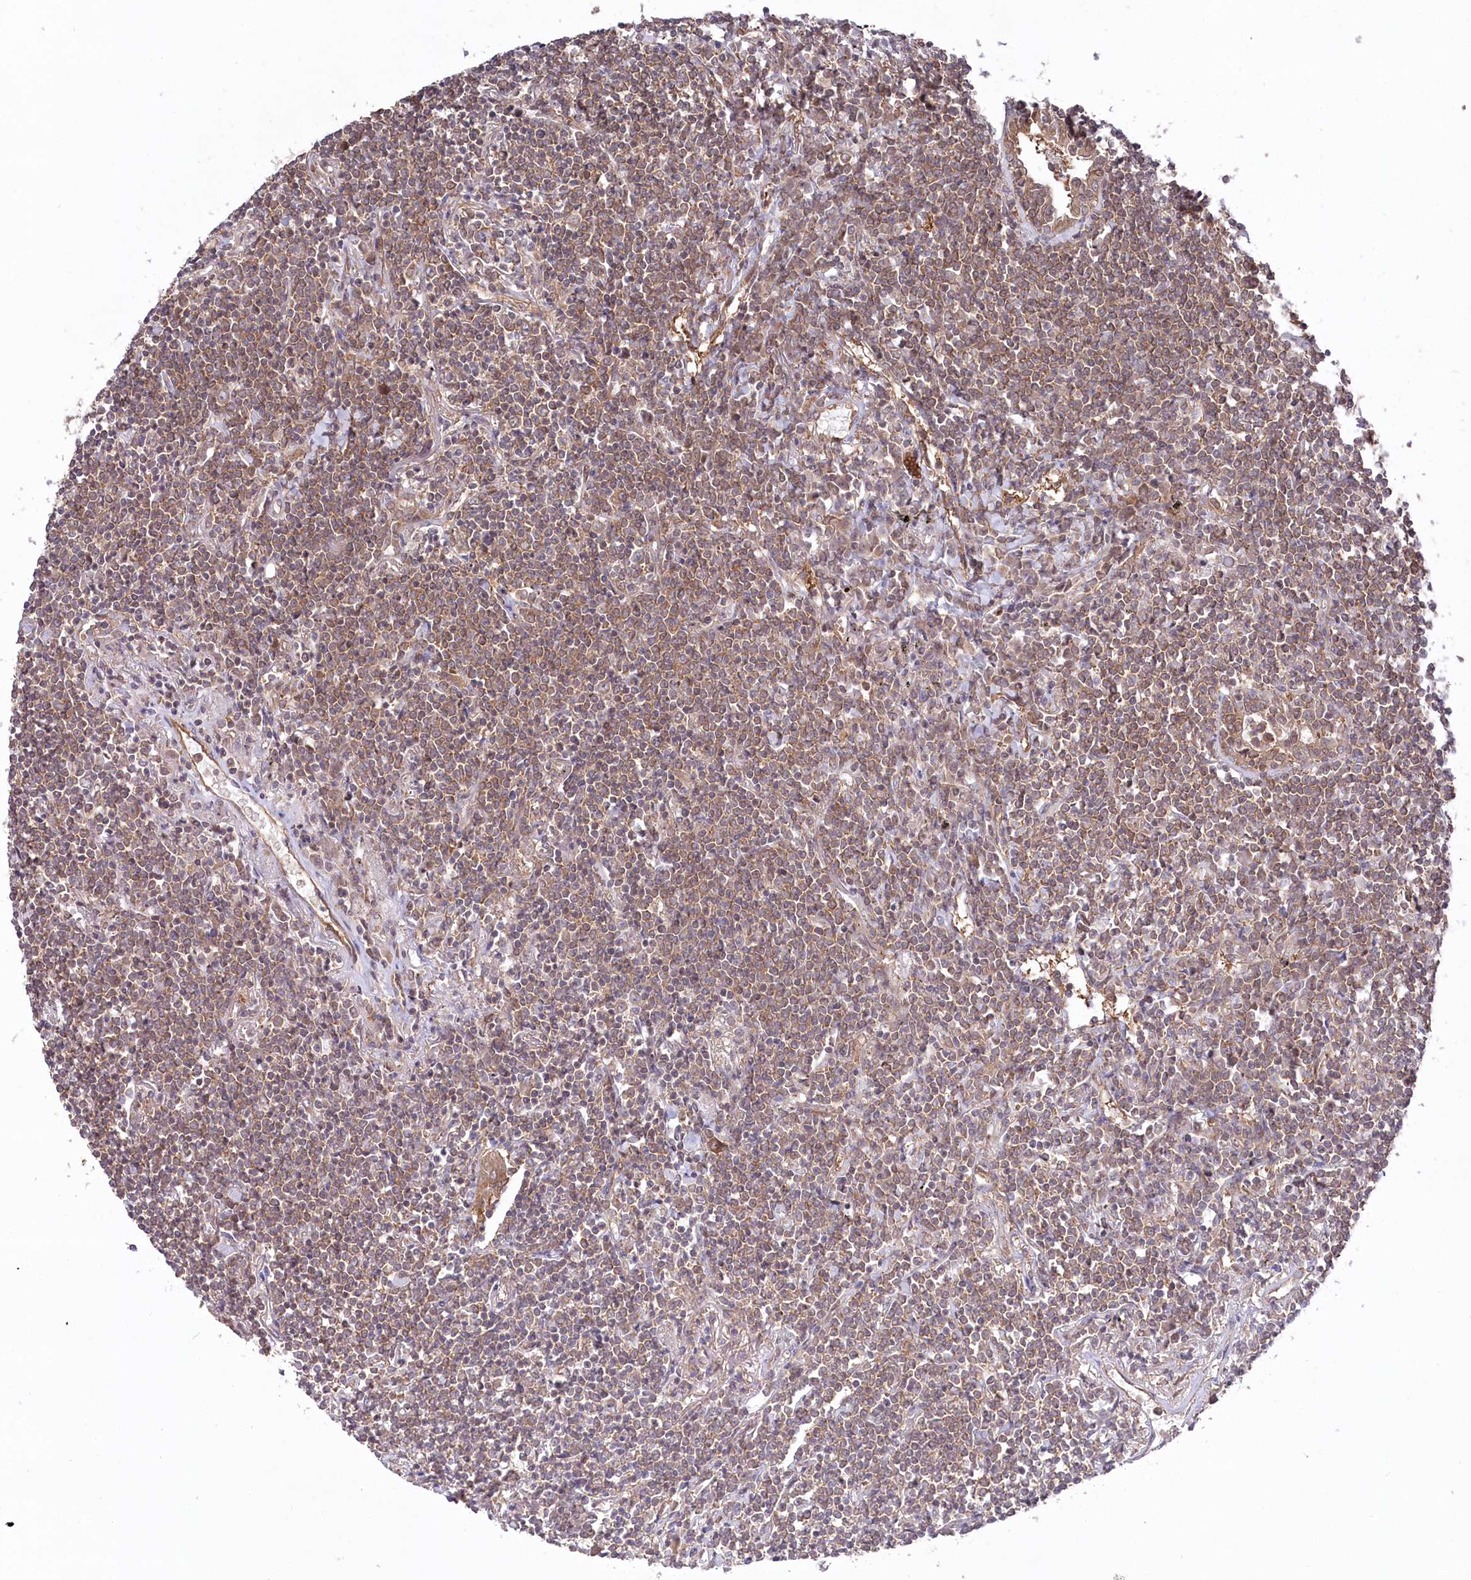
{"staining": {"intensity": "weak", "quantity": ">75%", "location": "cytoplasmic/membranous"}, "tissue": "lymphoma", "cell_type": "Tumor cells", "image_type": "cancer", "snomed": [{"axis": "morphology", "description": "Malignant lymphoma, non-Hodgkin's type, Low grade"}, {"axis": "topography", "description": "Lung"}], "caption": "Brown immunohistochemical staining in human malignant lymphoma, non-Hodgkin's type (low-grade) demonstrates weak cytoplasmic/membranous expression in approximately >75% of tumor cells.", "gene": "PPP1R21", "patient": {"sex": "female", "age": 71}}